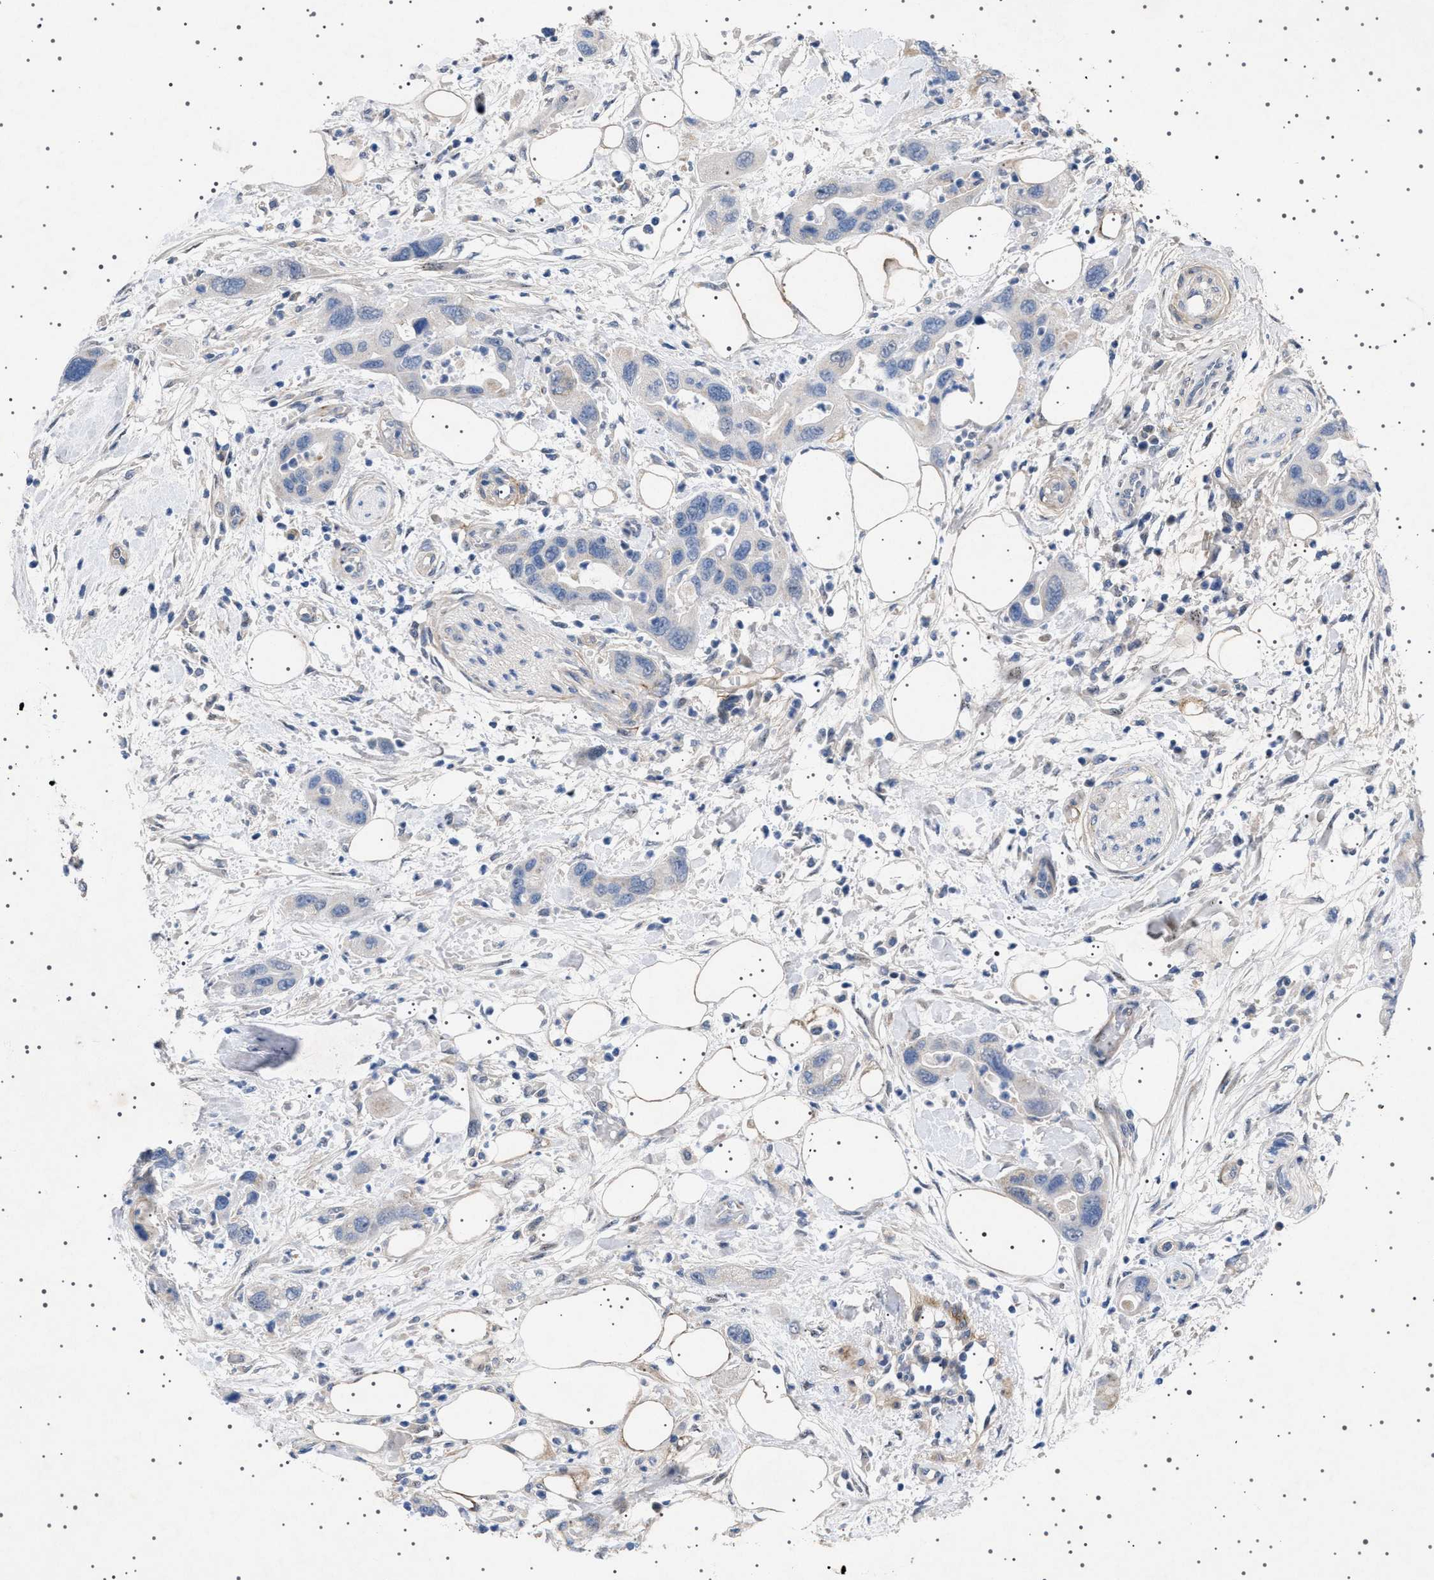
{"staining": {"intensity": "negative", "quantity": "none", "location": "none"}, "tissue": "pancreatic cancer", "cell_type": "Tumor cells", "image_type": "cancer", "snomed": [{"axis": "morphology", "description": "Normal tissue, NOS"}, {"axis": "morphology", "description": "Adenocarcinoma, NOS"}, {"axis": "topography", "description": "Pancreas"}], "caption": "The image shows no staining of tumor cells in pancreatic cancer (adenocarcinoma).", "gene": "HTR1A", "patient": {"sex": "female", "age": 71}}